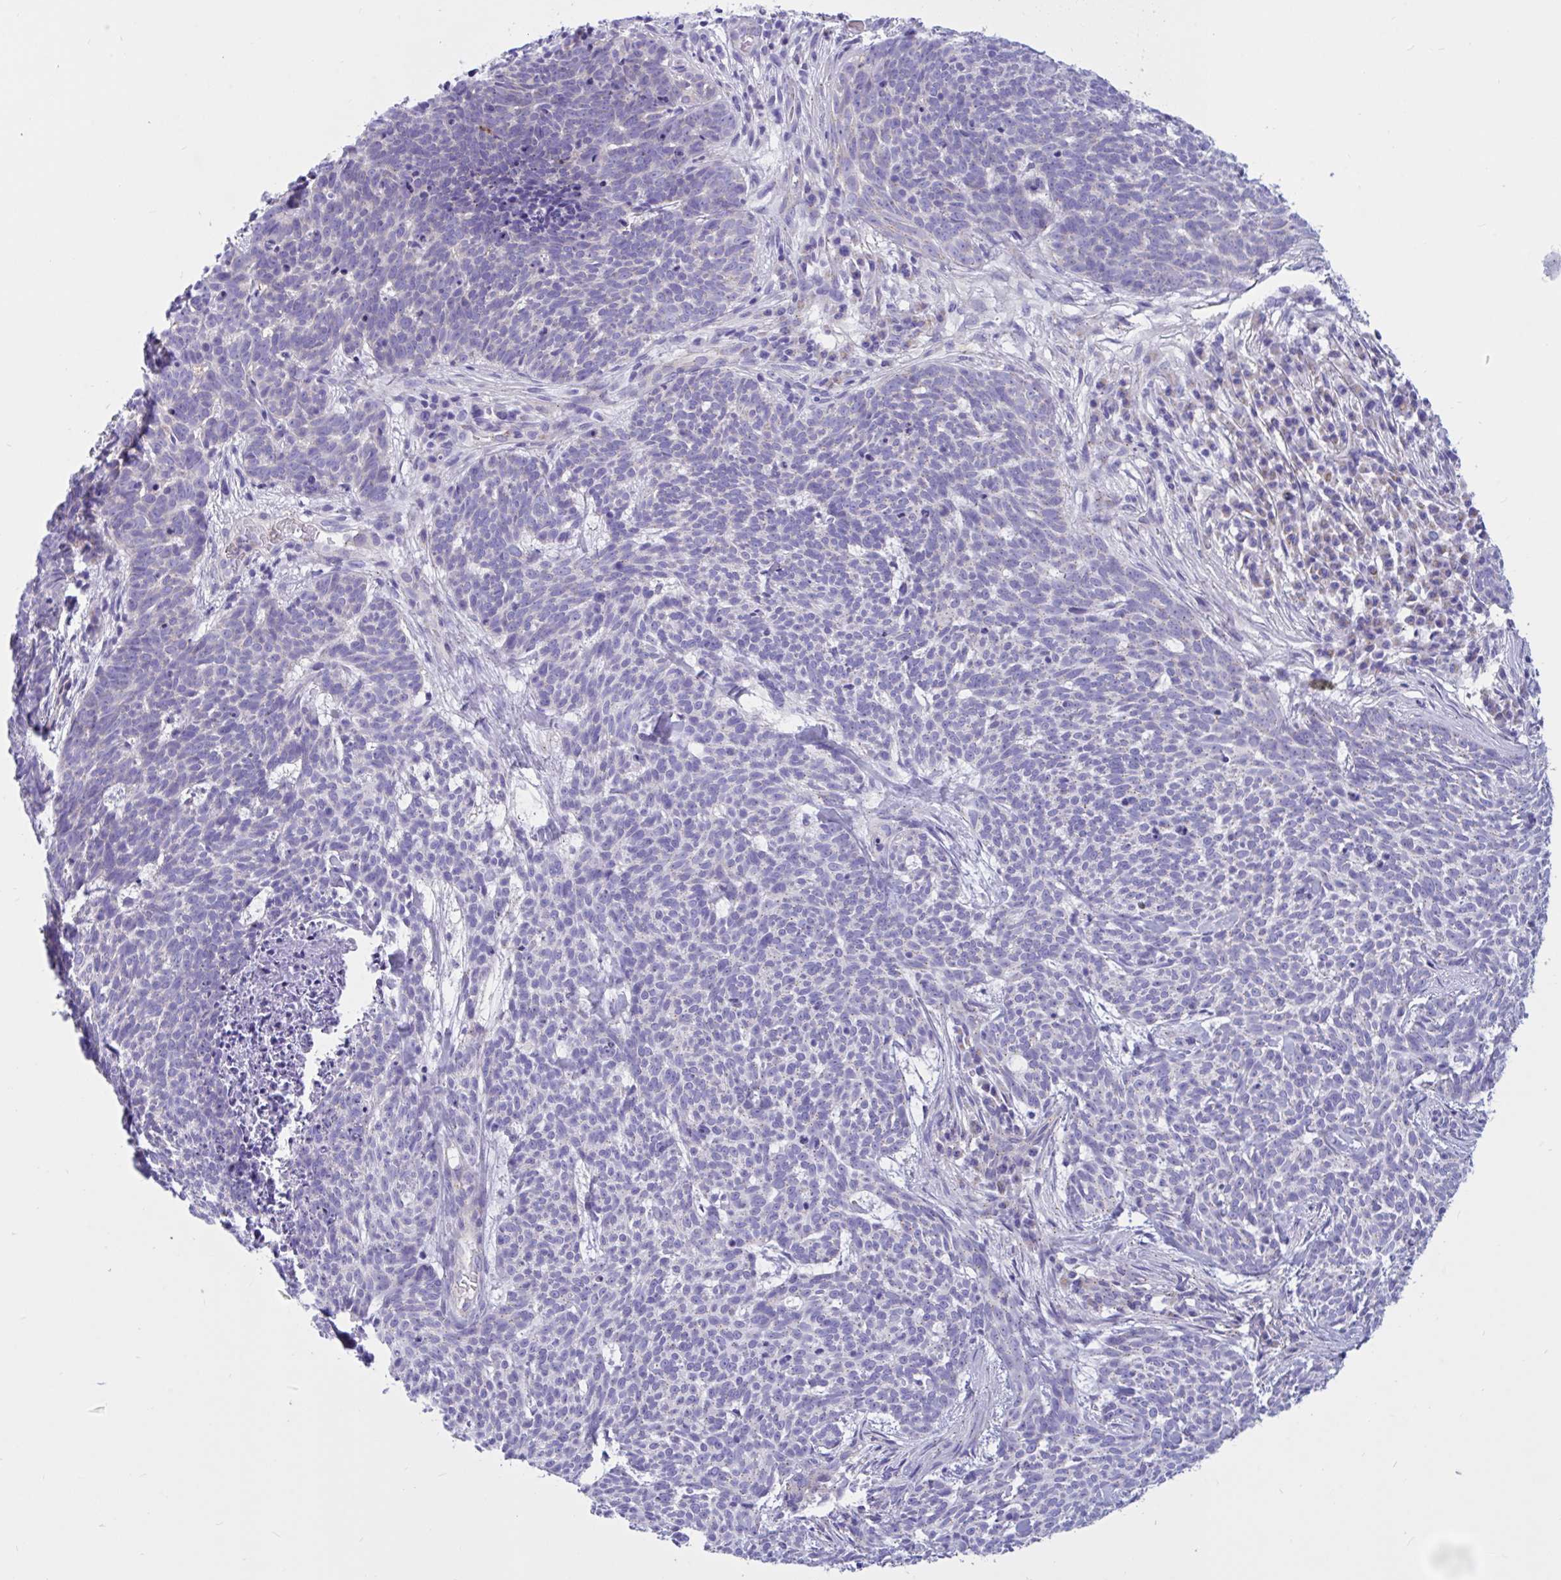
{"staining": {"intensity": "weak", "quantity": "25%-75%", "location": "cytoplasmic/membranous"}, "tissue": "skin cancer", "cell_type": "Tumor cells", "image_type": "cancer", "snomed": [{"axis": "morphology", "description": "Basal cell carcinoma"}, {"axis": "topography", "description": "Skin"}], "caption": "IHC micrograph of human skin cancer stained for a protein (brown), which demonstrates low levels of weak cytoplasmic/membranous expression in approximately 25%-75% of tumor cells.", "gene": "RNASE3", "patient": {"sex": "female", "age": 93}}